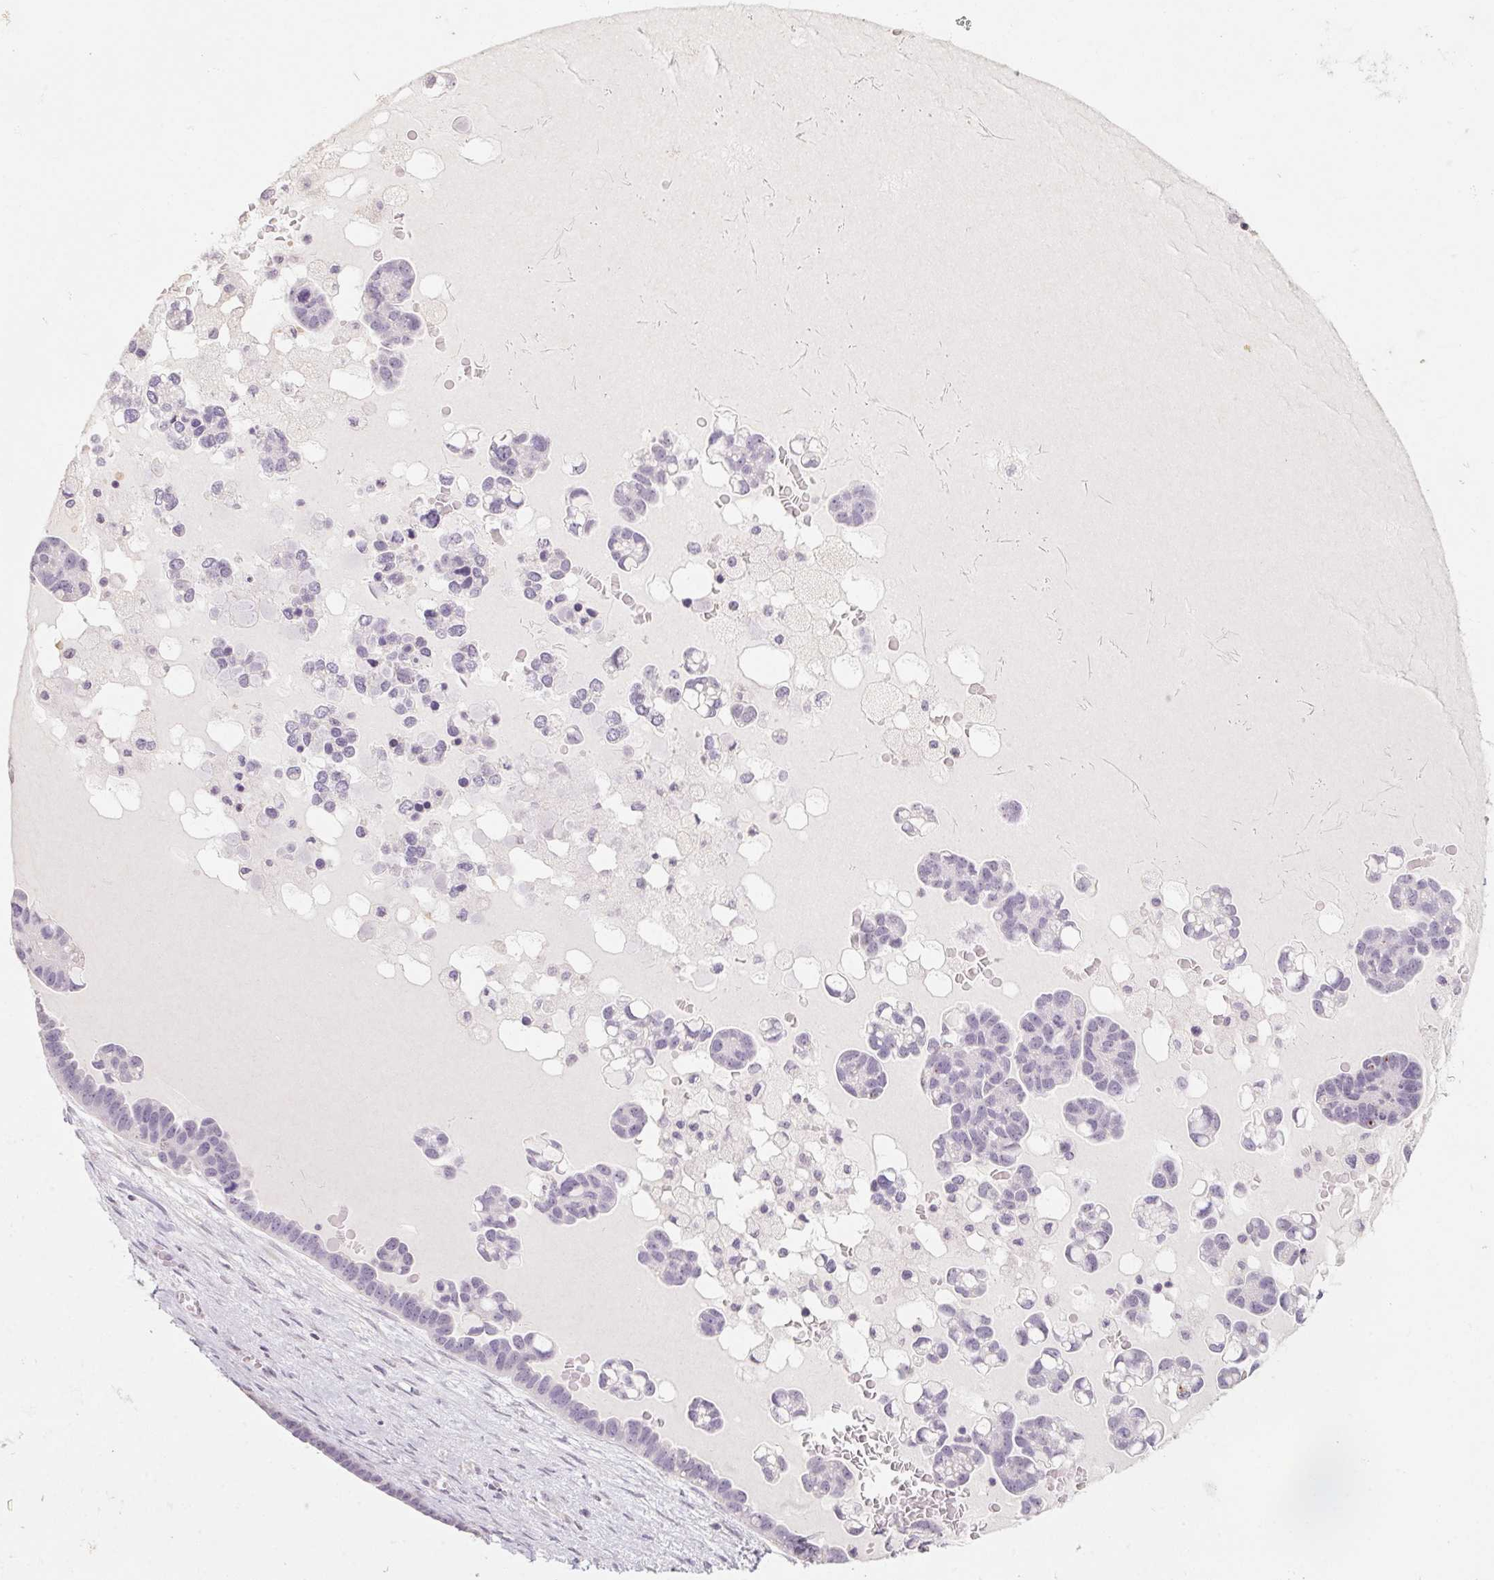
{"staining": {"intensity": "negative", "quantity": "none", "location": "none"}, "tissue": "ovarian cancer", "cell_type": "Tumor cells", "image_type": "cancer", "snomed": [{"axis": "morphology", "description": "Cystadenocarcinoma, serous, NOS"}, {"axis": "topography", "description": "Ovary"}], "caption": "Immunohistochemistry histopathology image of neoplastic tissue: human ovarian cancer (serous cystadenocarcinoma) stained with DAB (3,3'-diaminobenzidine) demonstrates no significant protein expression in tumor cells.", "gene": "CAPZA3", "patient": {"sex": "female", "age": 54}}